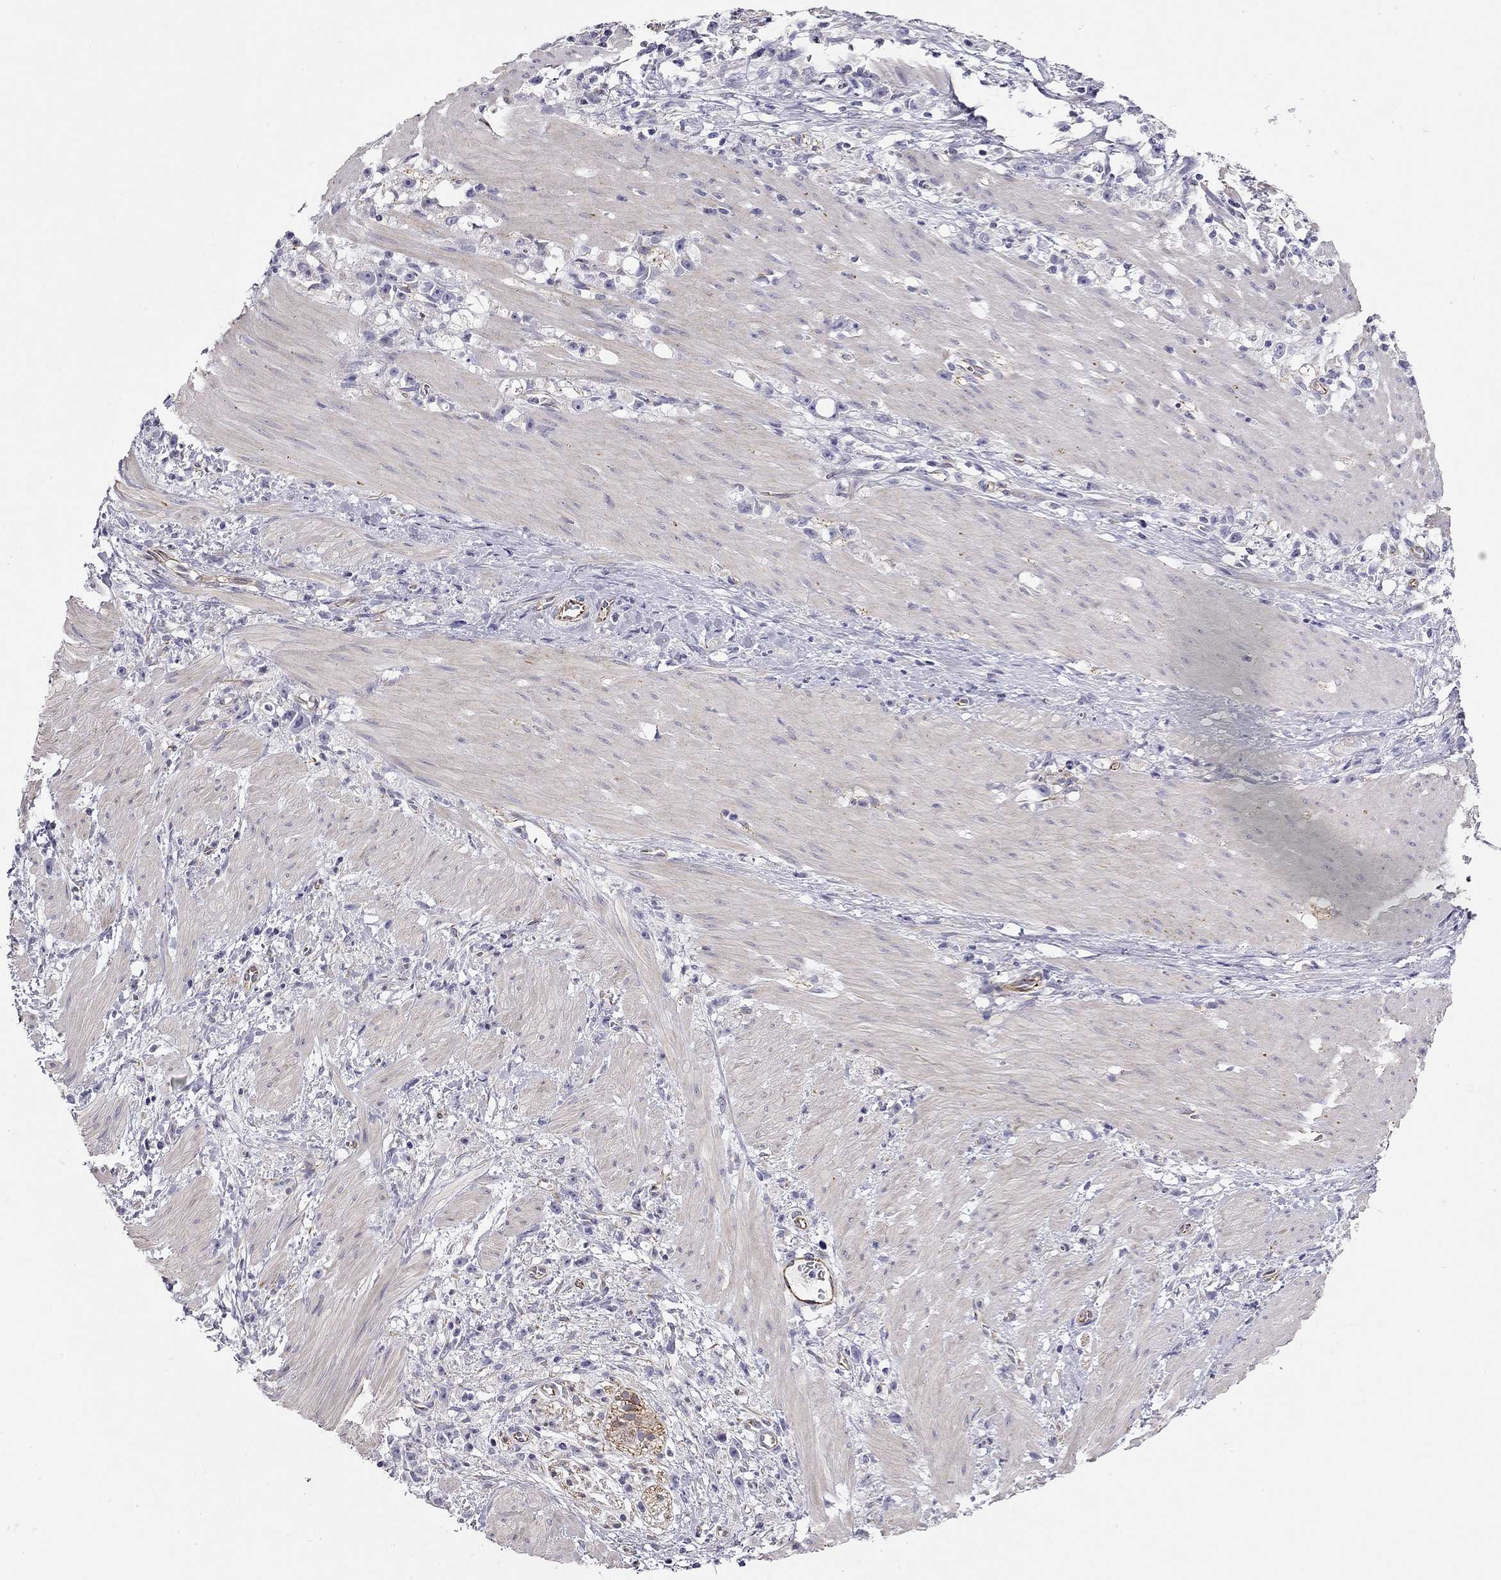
{"staining": {"intensity": "negative", "quantity": "none", "location": "none"}, "tissue": "stomach cancer", "cell_type": "Tumor cells", "image_type": "cancer", "snomed": [{"axis": "morphology", "description": "Adenocarcinoma, NOS"}, {"axis": "topography", "description": "Stomach"}], "caption": "Immunohistochemical staining of human adenocarcinoma (stomach) demonstrates no significant positivity in tumor cells.", "gene": "RTL1", "patient": {"sex": "female", "age": 59}}